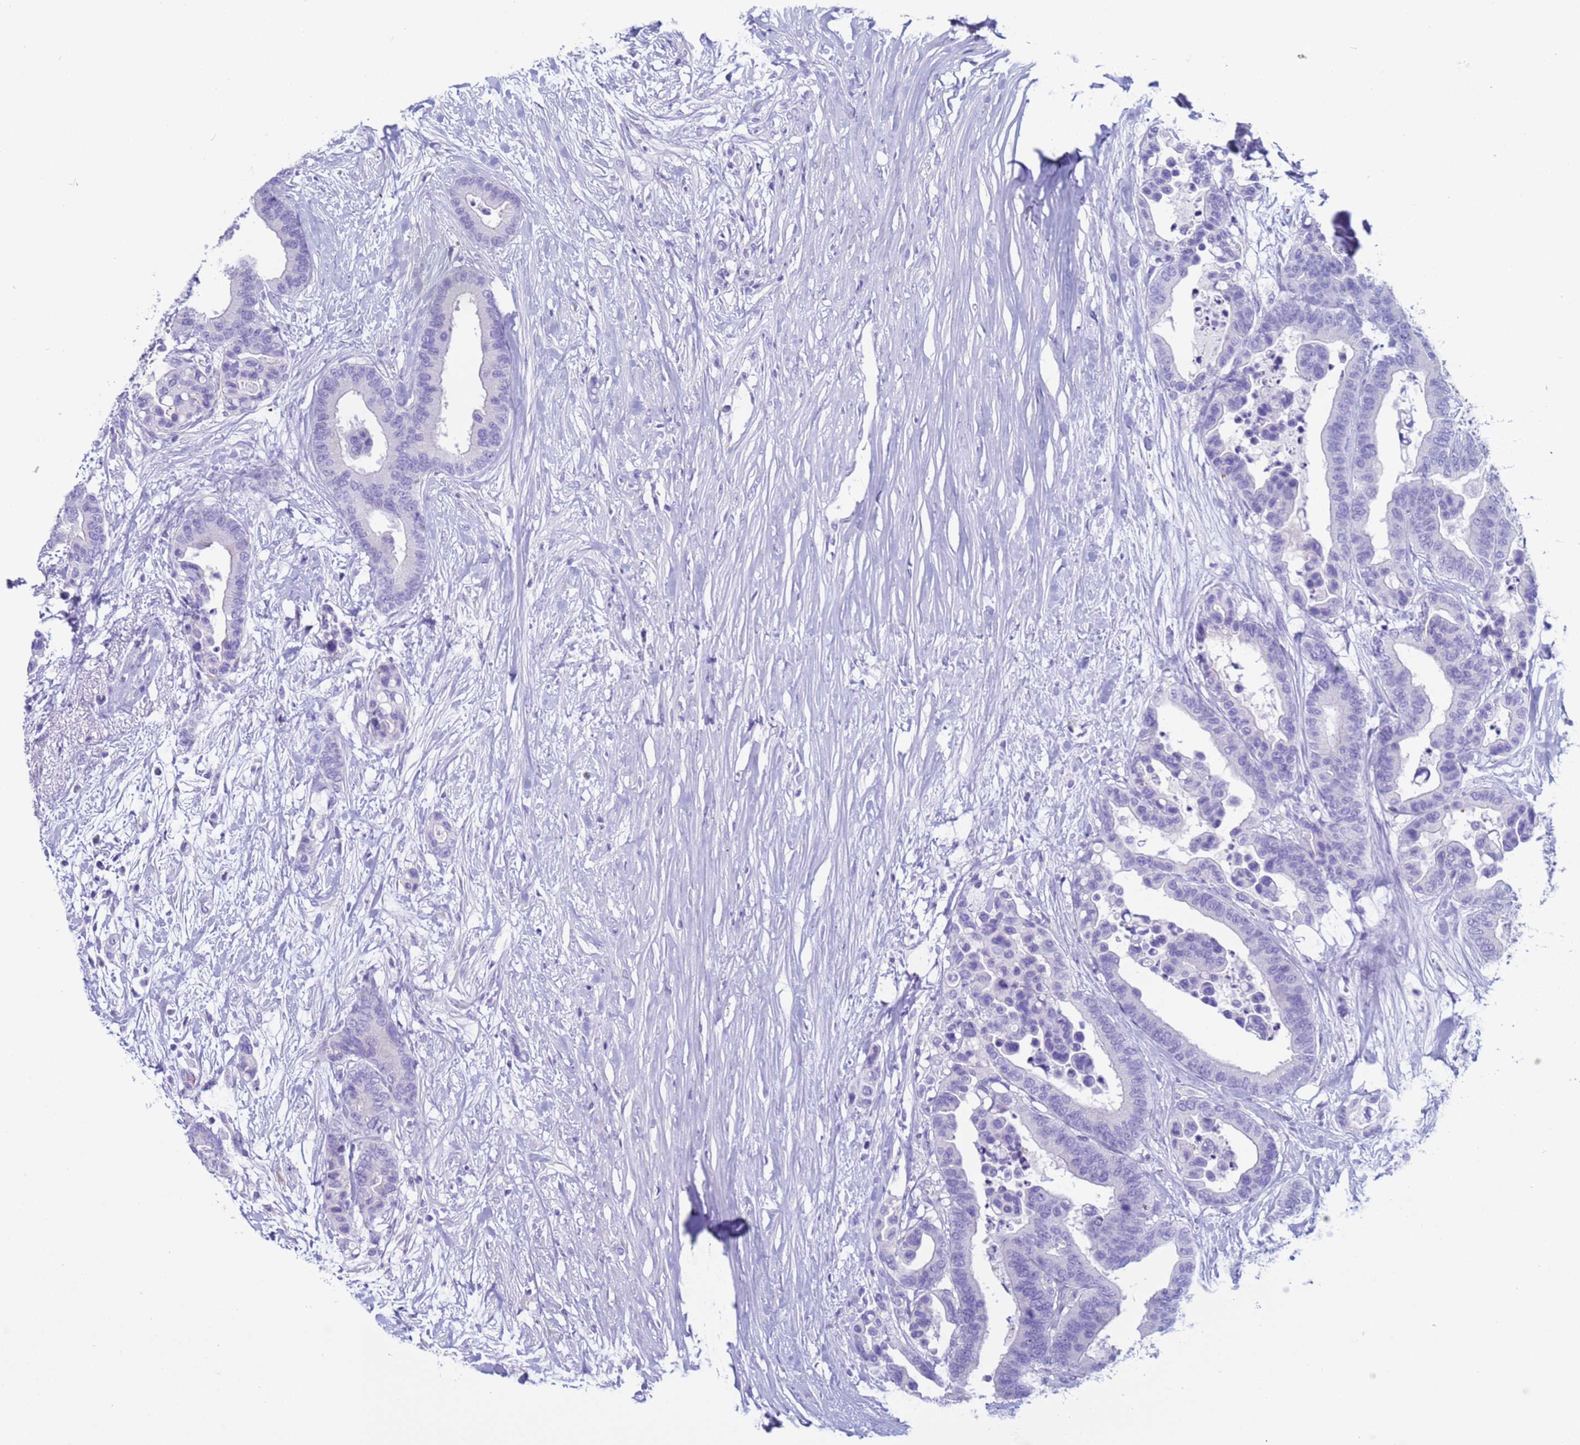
{"staining": {"intensity": "negative", "quantity": "none", "location": "none"}, "tissue": "colorectal cancer", "cell_type": "Tumor cells", "image_type": "cancer", "snomed": [{"axis": "morphology", "description": "Adenocarcinoma, NOS"}, {"axis": "topography", "description": "Colon"}], "caption": "DAB immunohistochemical staining of human colorectal cancer demonstrates no significant staining in tumor cells.", "gene": "CST4", "patient": {"sex": "male", "age": 82}}